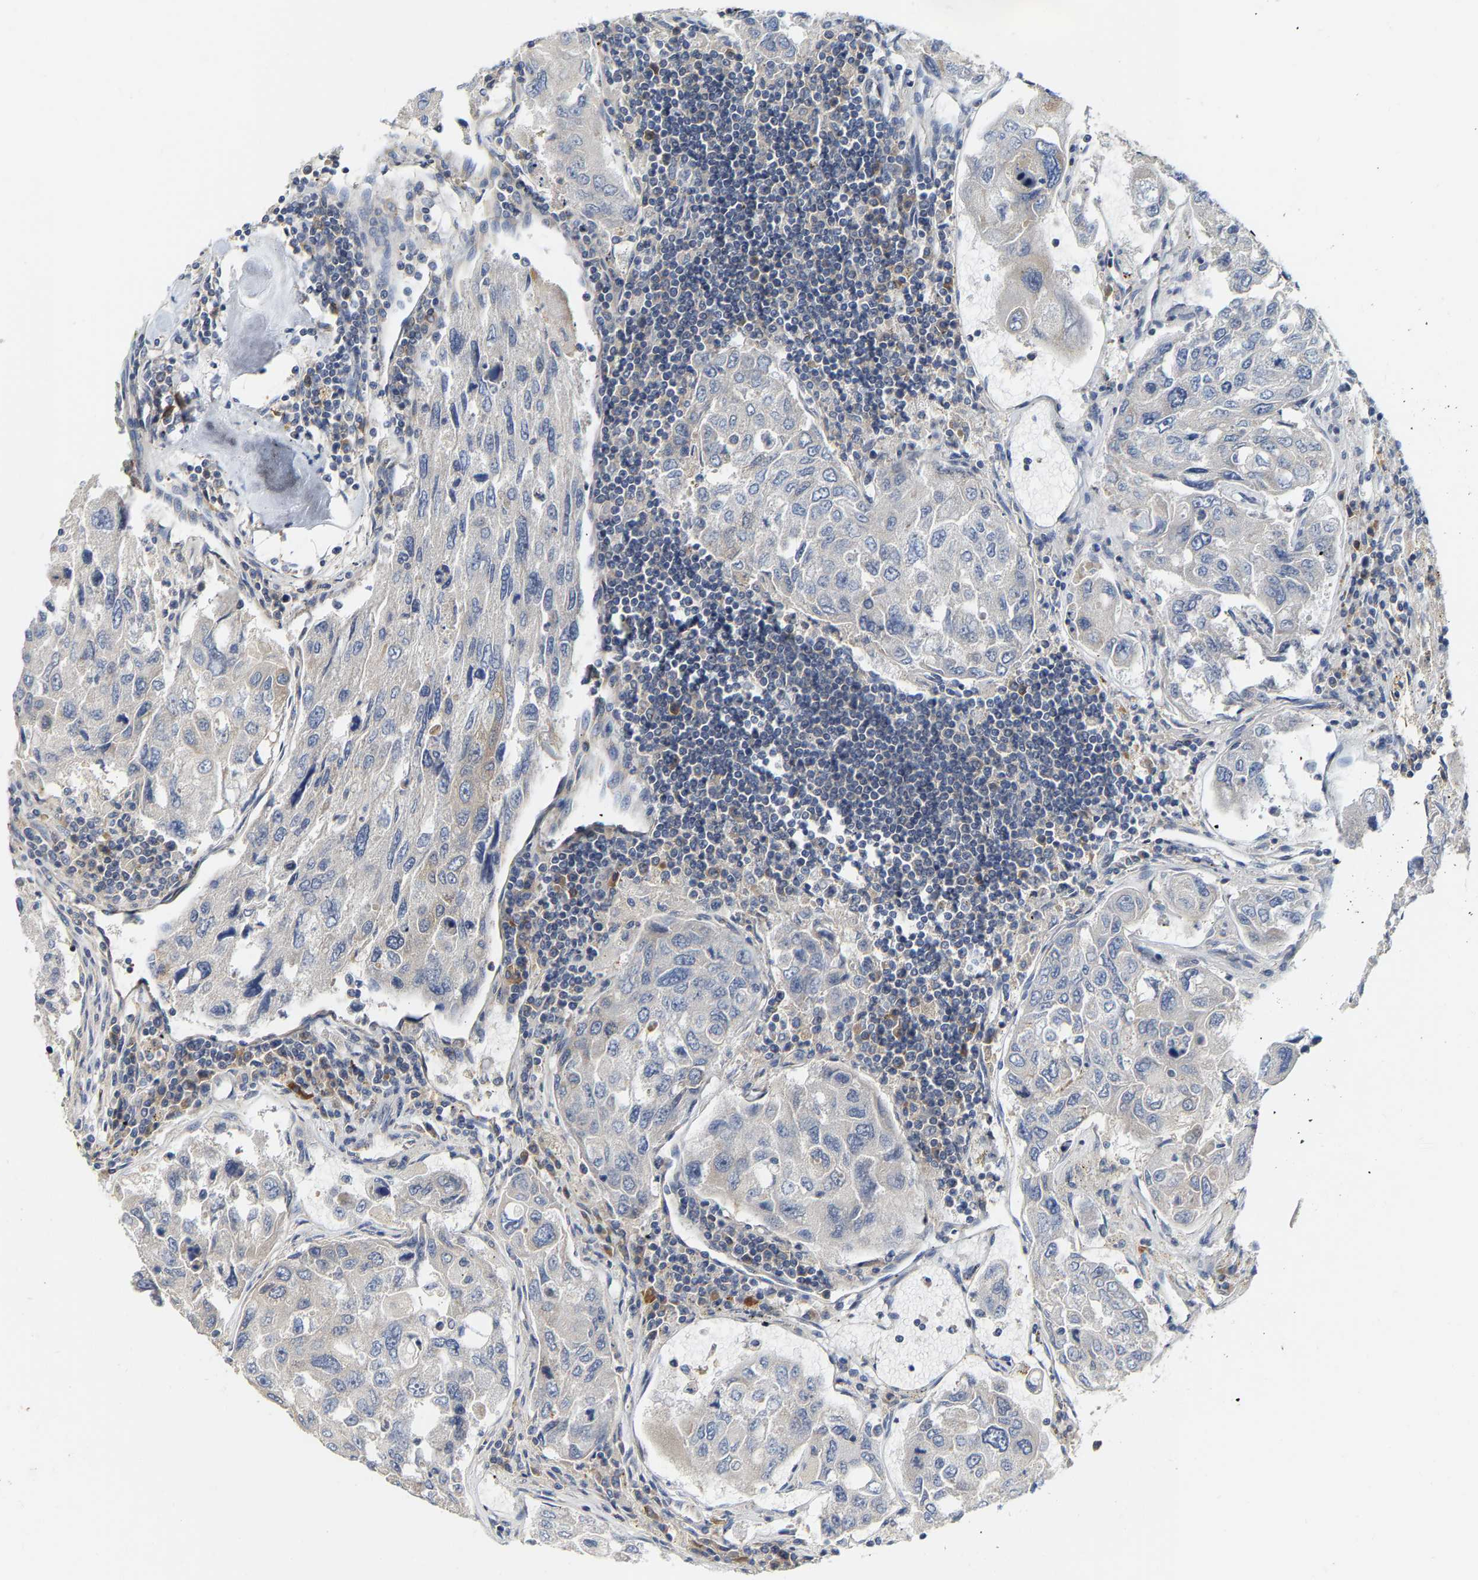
{"staining": {"intensity": "negative", "quantity": "none", "location": "none"}, "tissue": "urothelial cancer", "cell_type": "Tumor cells", "image_type": "cancer", "snomed": [{"axis": "morphology", "description": "Urothelial carcinoma, High grade"}, {"axis": "topography", "description": "Lymph node"}, {"axis": "topography", "description": "Urinary bladder"}], "caption": "High magnification brightfield microscopy of urothelial cancer stained with DAB (3,3'-diaminobenzidine) (brown) and counterstained with hematoxylin (blue): tumor cells show no significant staining.", "gene": "PCNT", "patient": {"sex": "male", "age": 51}}